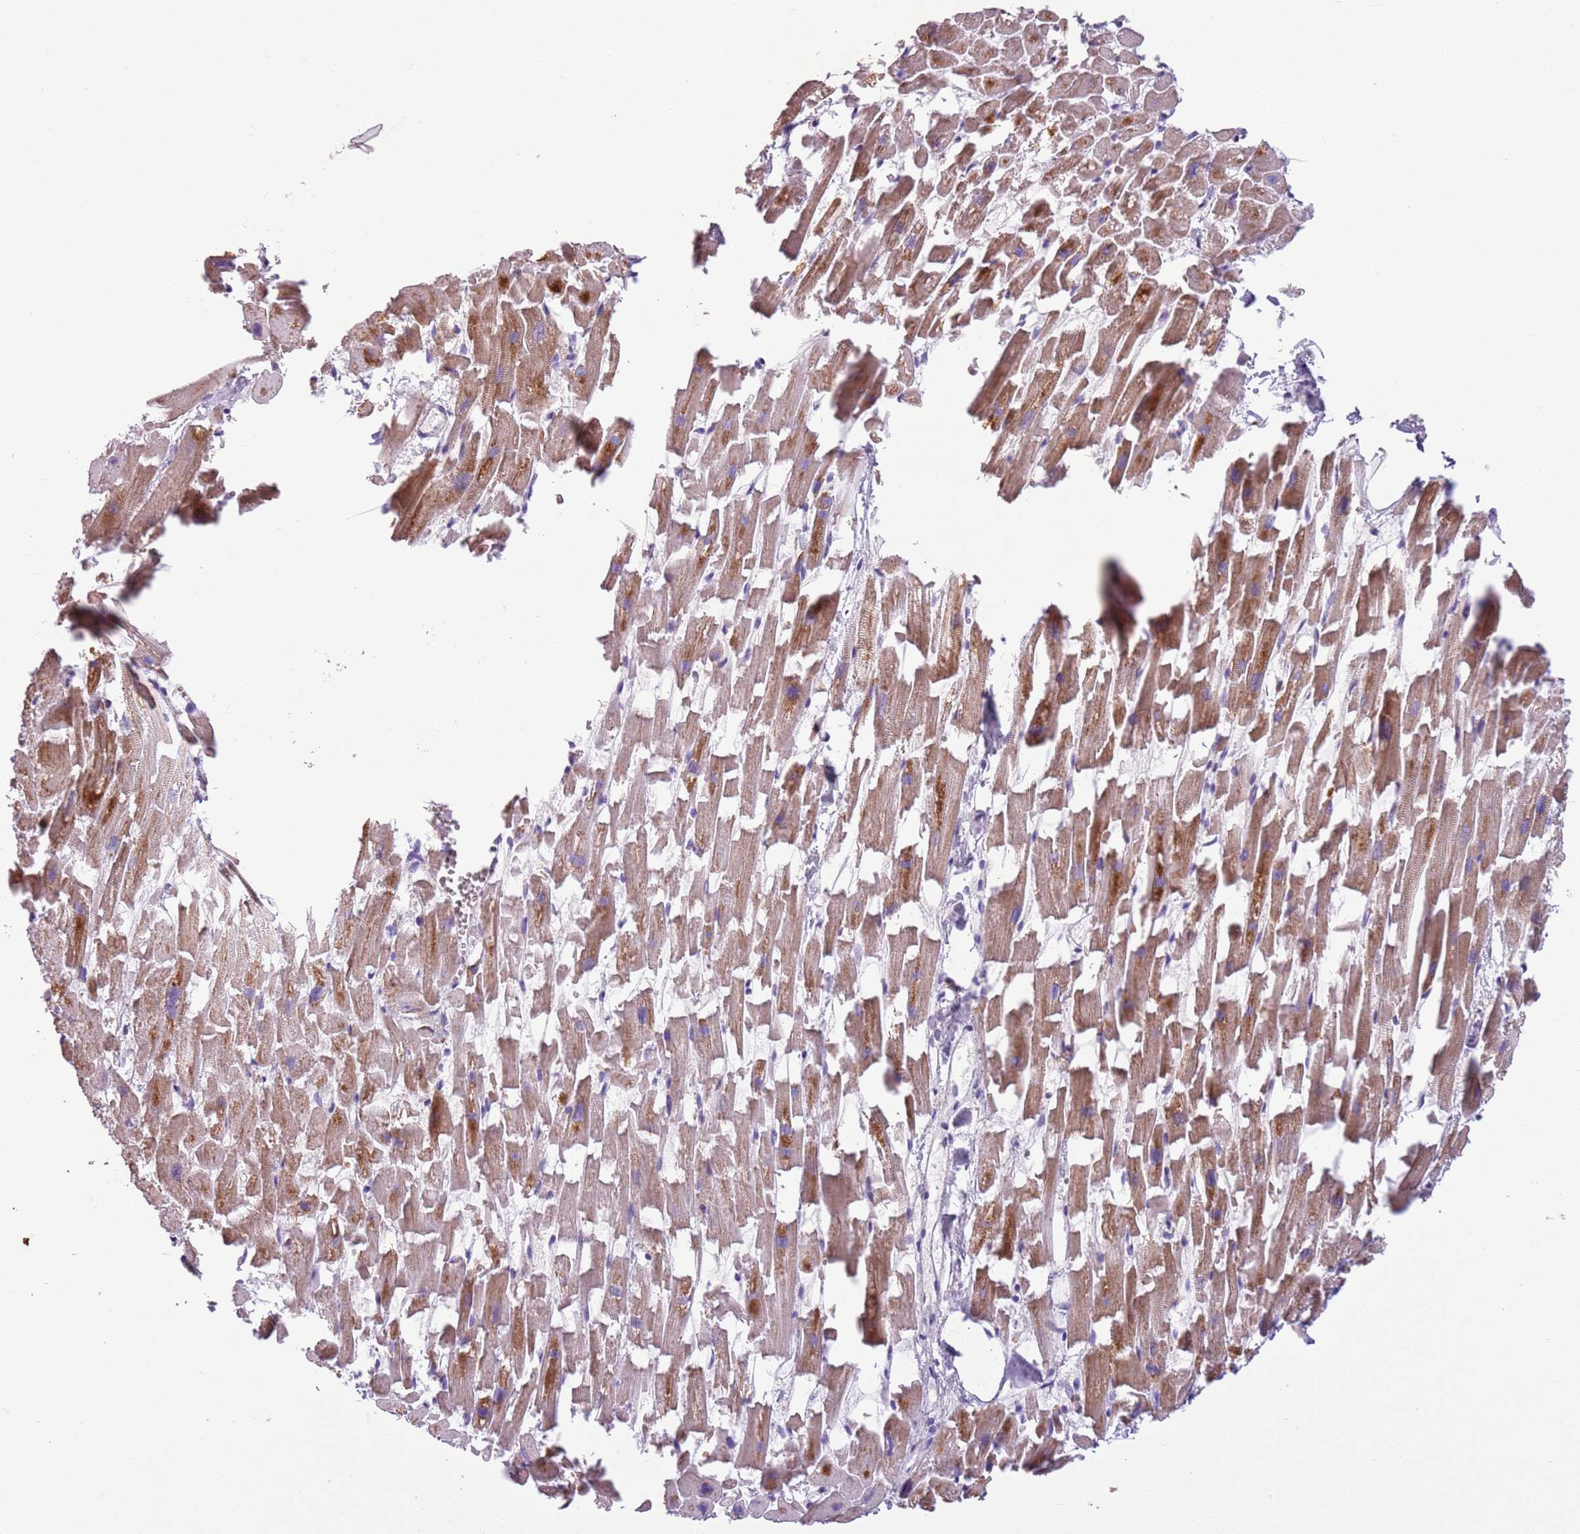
{"staining": {"intensity": "moderate", "quantity": "25%-75%", "location": "cytoplasmic/membranous"}, "tissue": "heart muscle", "cell_type": "Cardiomyocytes", "image_type": "normal", "snomed": [{"axis": "morphology", "description": "Normal tissue, NOS"}, {"axis": "topography", "description": "Heart"}], "caption": "Heart muscle stained with a protein marker displays moderate staining in cardiomyocytes.", "gene": "ADCY7", "patient": {"sex": "female", "age": 64}}